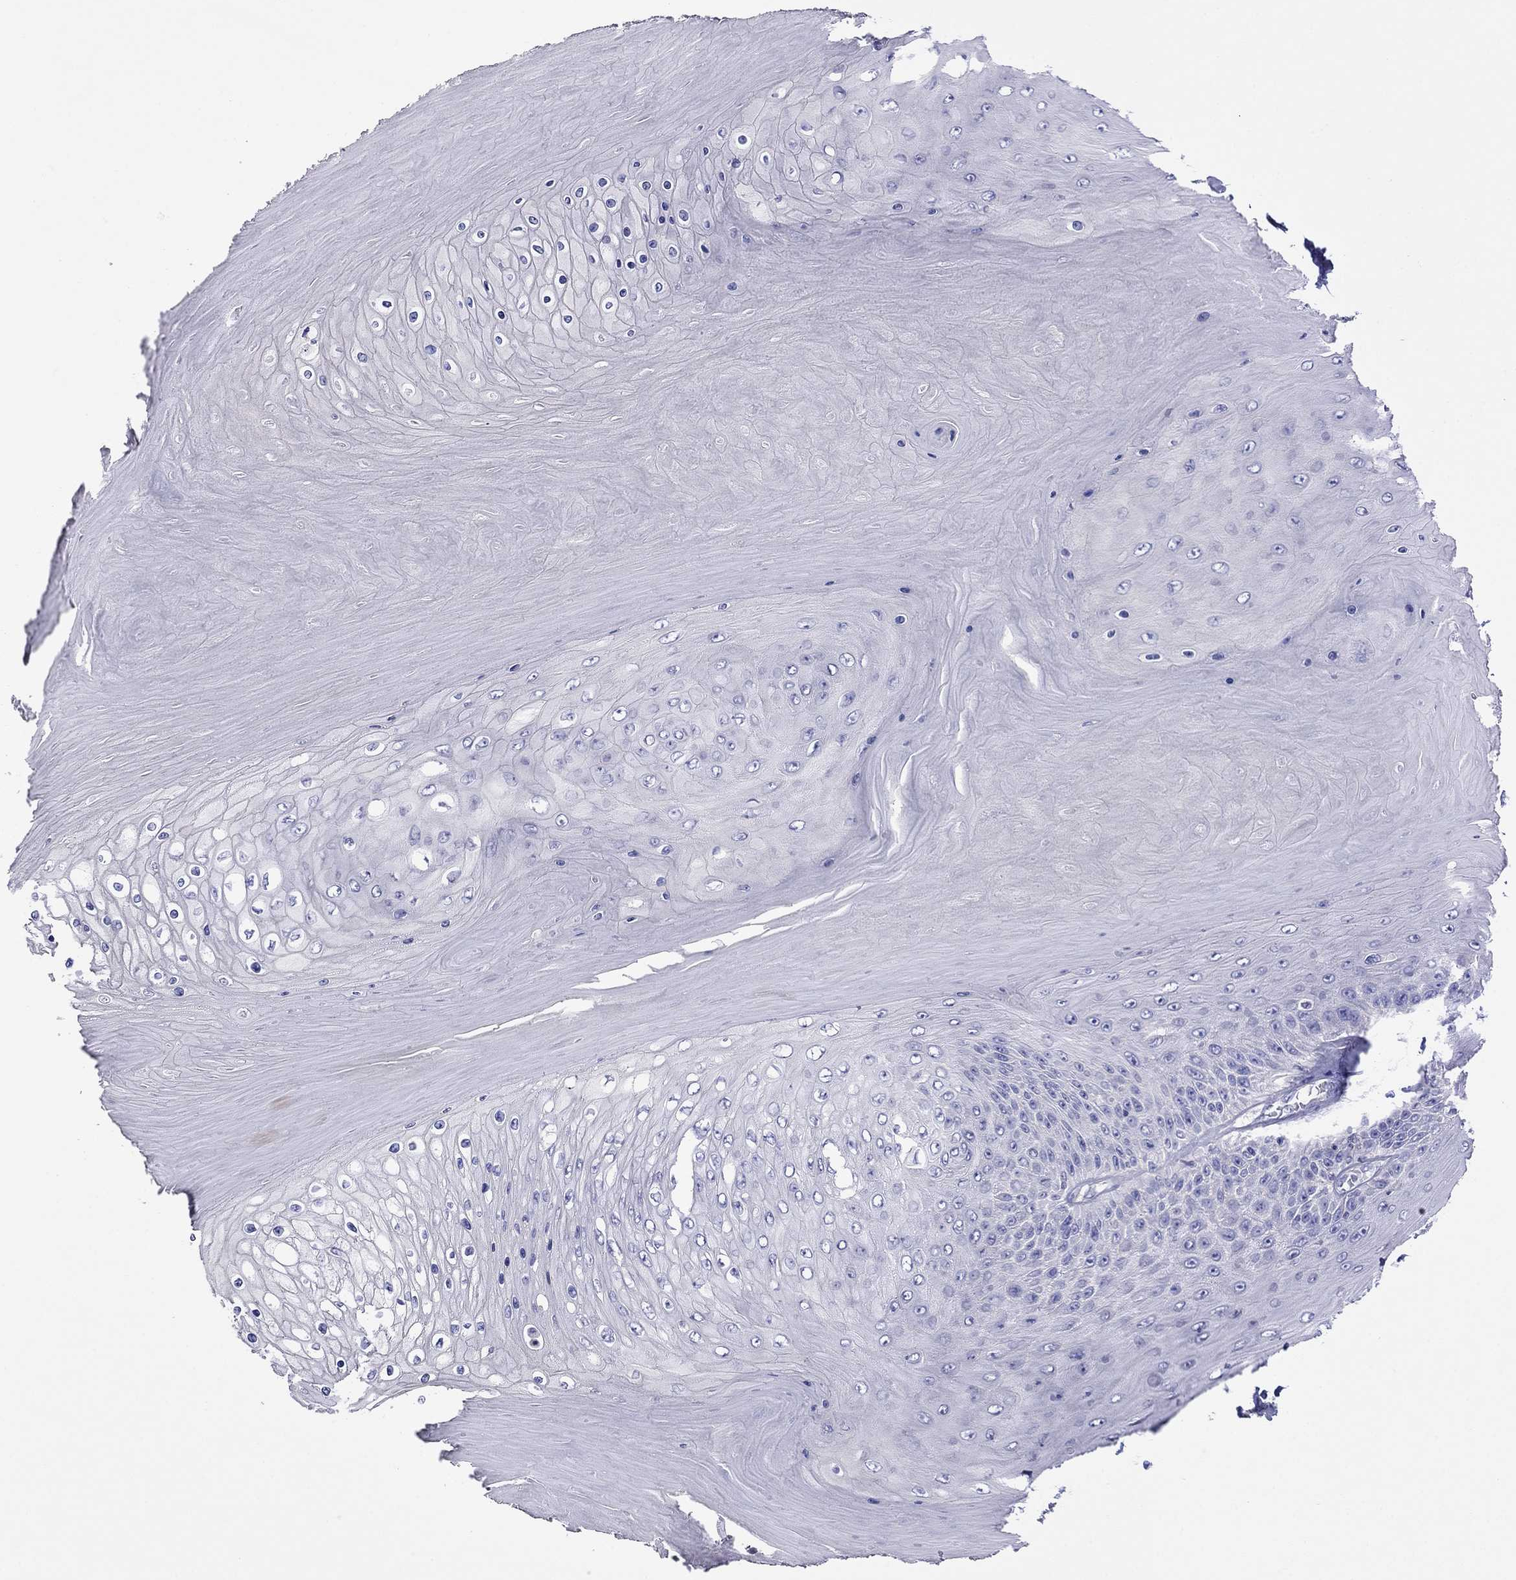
{"staining": {"intensity": "negative", "quantity": "none", "location": "none"}, "tissue": "skin cancer", "cell_type": "Tumor cells", "image_type": "cancer", "snomed": [{"axis": "morphology", "description": "Squamous cell carcinoma, NOS"}, {"axis": "topography", "description": "Skin"}], "caption": "This is a micrograph of IHC staining of skin cancer, which shows no staining in tumor cells.", "gene": "STAR", "patient": {"sex": "male", "age": 62}}